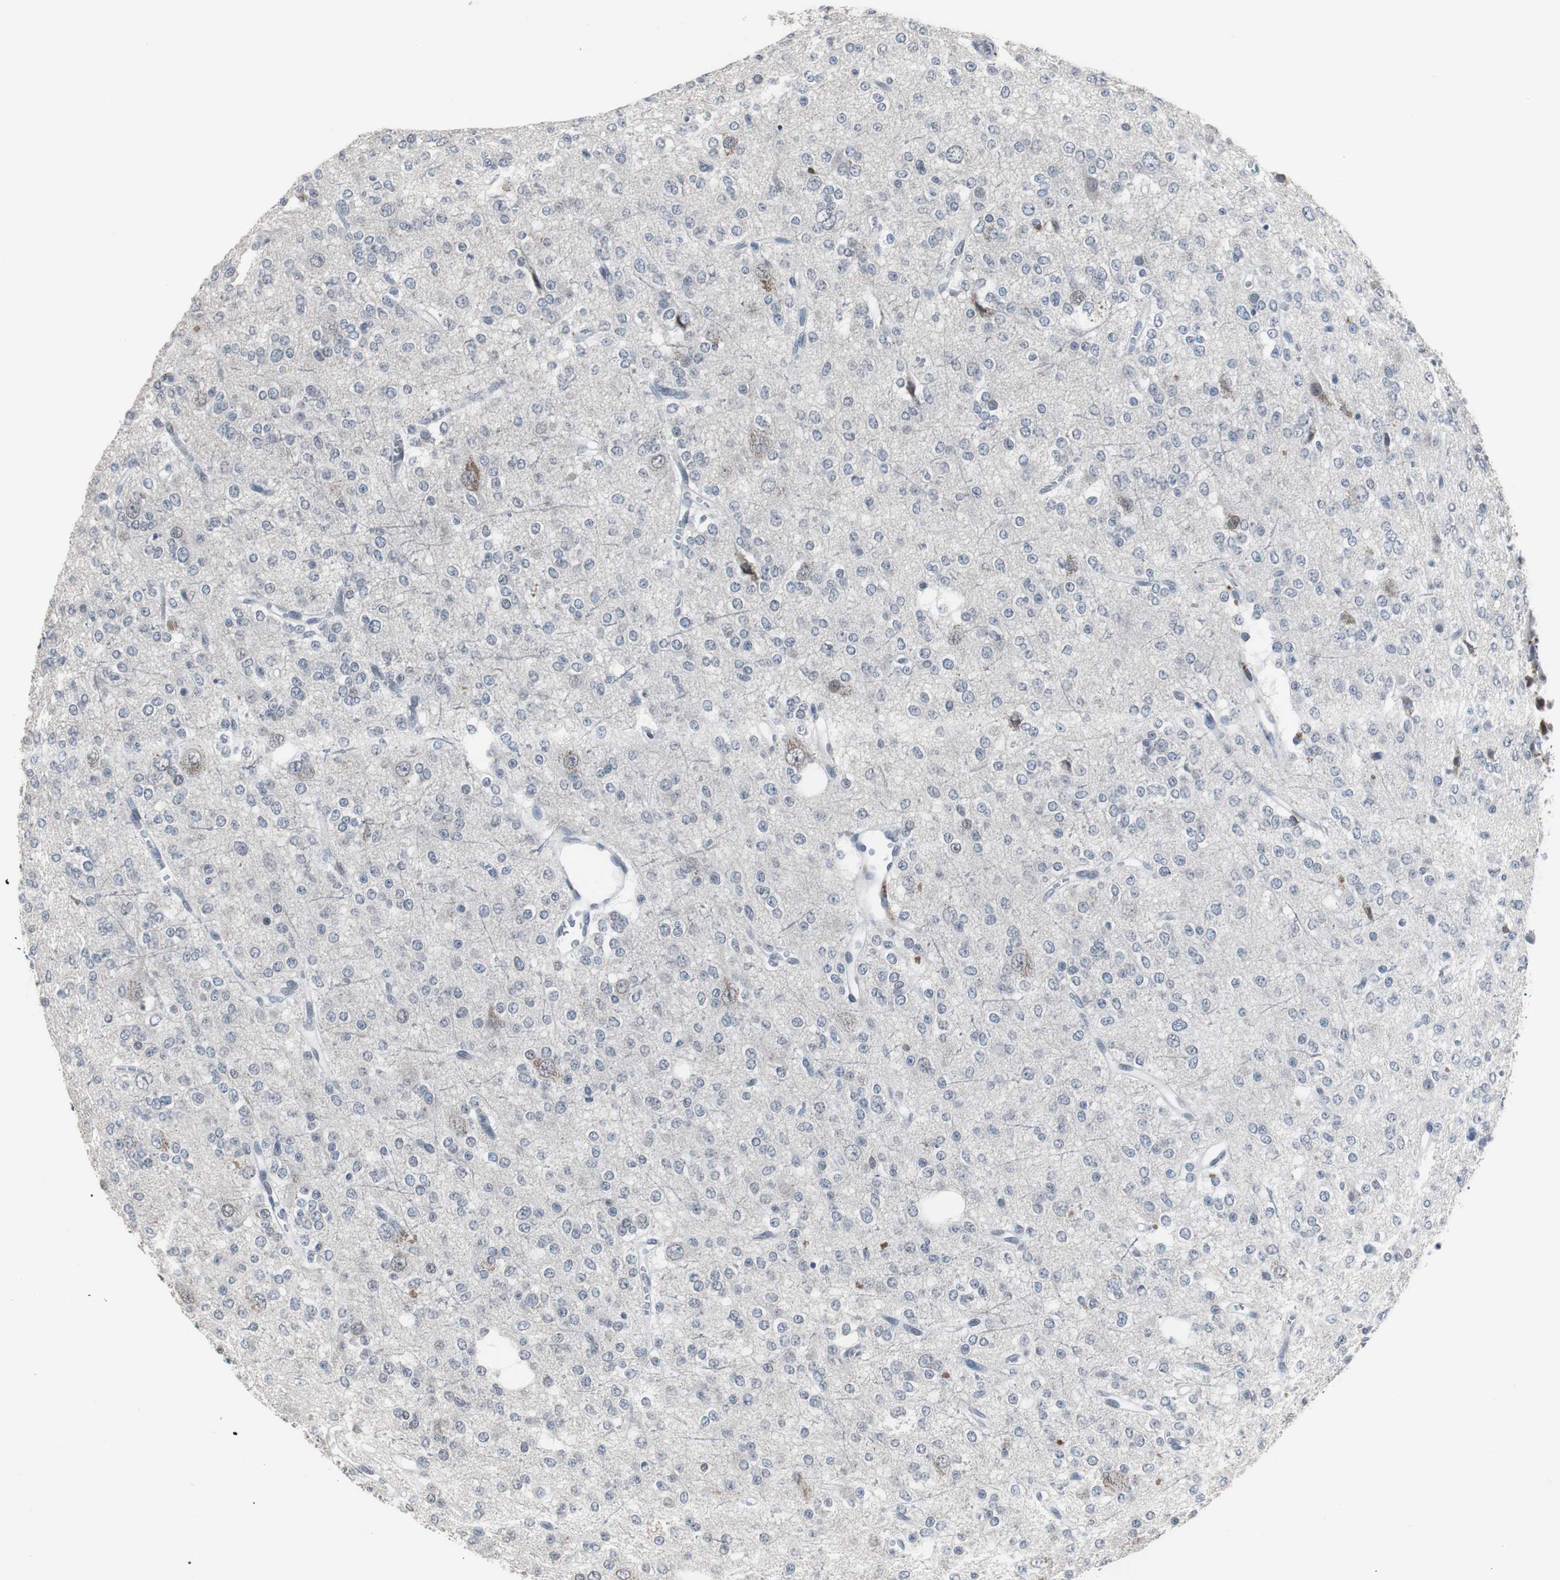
{"staining": {"intensity": "negative", "quantity": "none", "location": "none"}, "tissue": "glioma", "cell_type": "Tumor cells", "image_type": "cancer", "snomed": [{"axis": "morphology", "description": "Glioma, malignant, Low grade"}, {"axis": "topography", "description": "Brain"}], "caption": "Tumor cells are negative for protein expression in human malignant glioma (low-grade).", "gene": "FOXP4", "patient": {"sex": "male", "age": 38}}